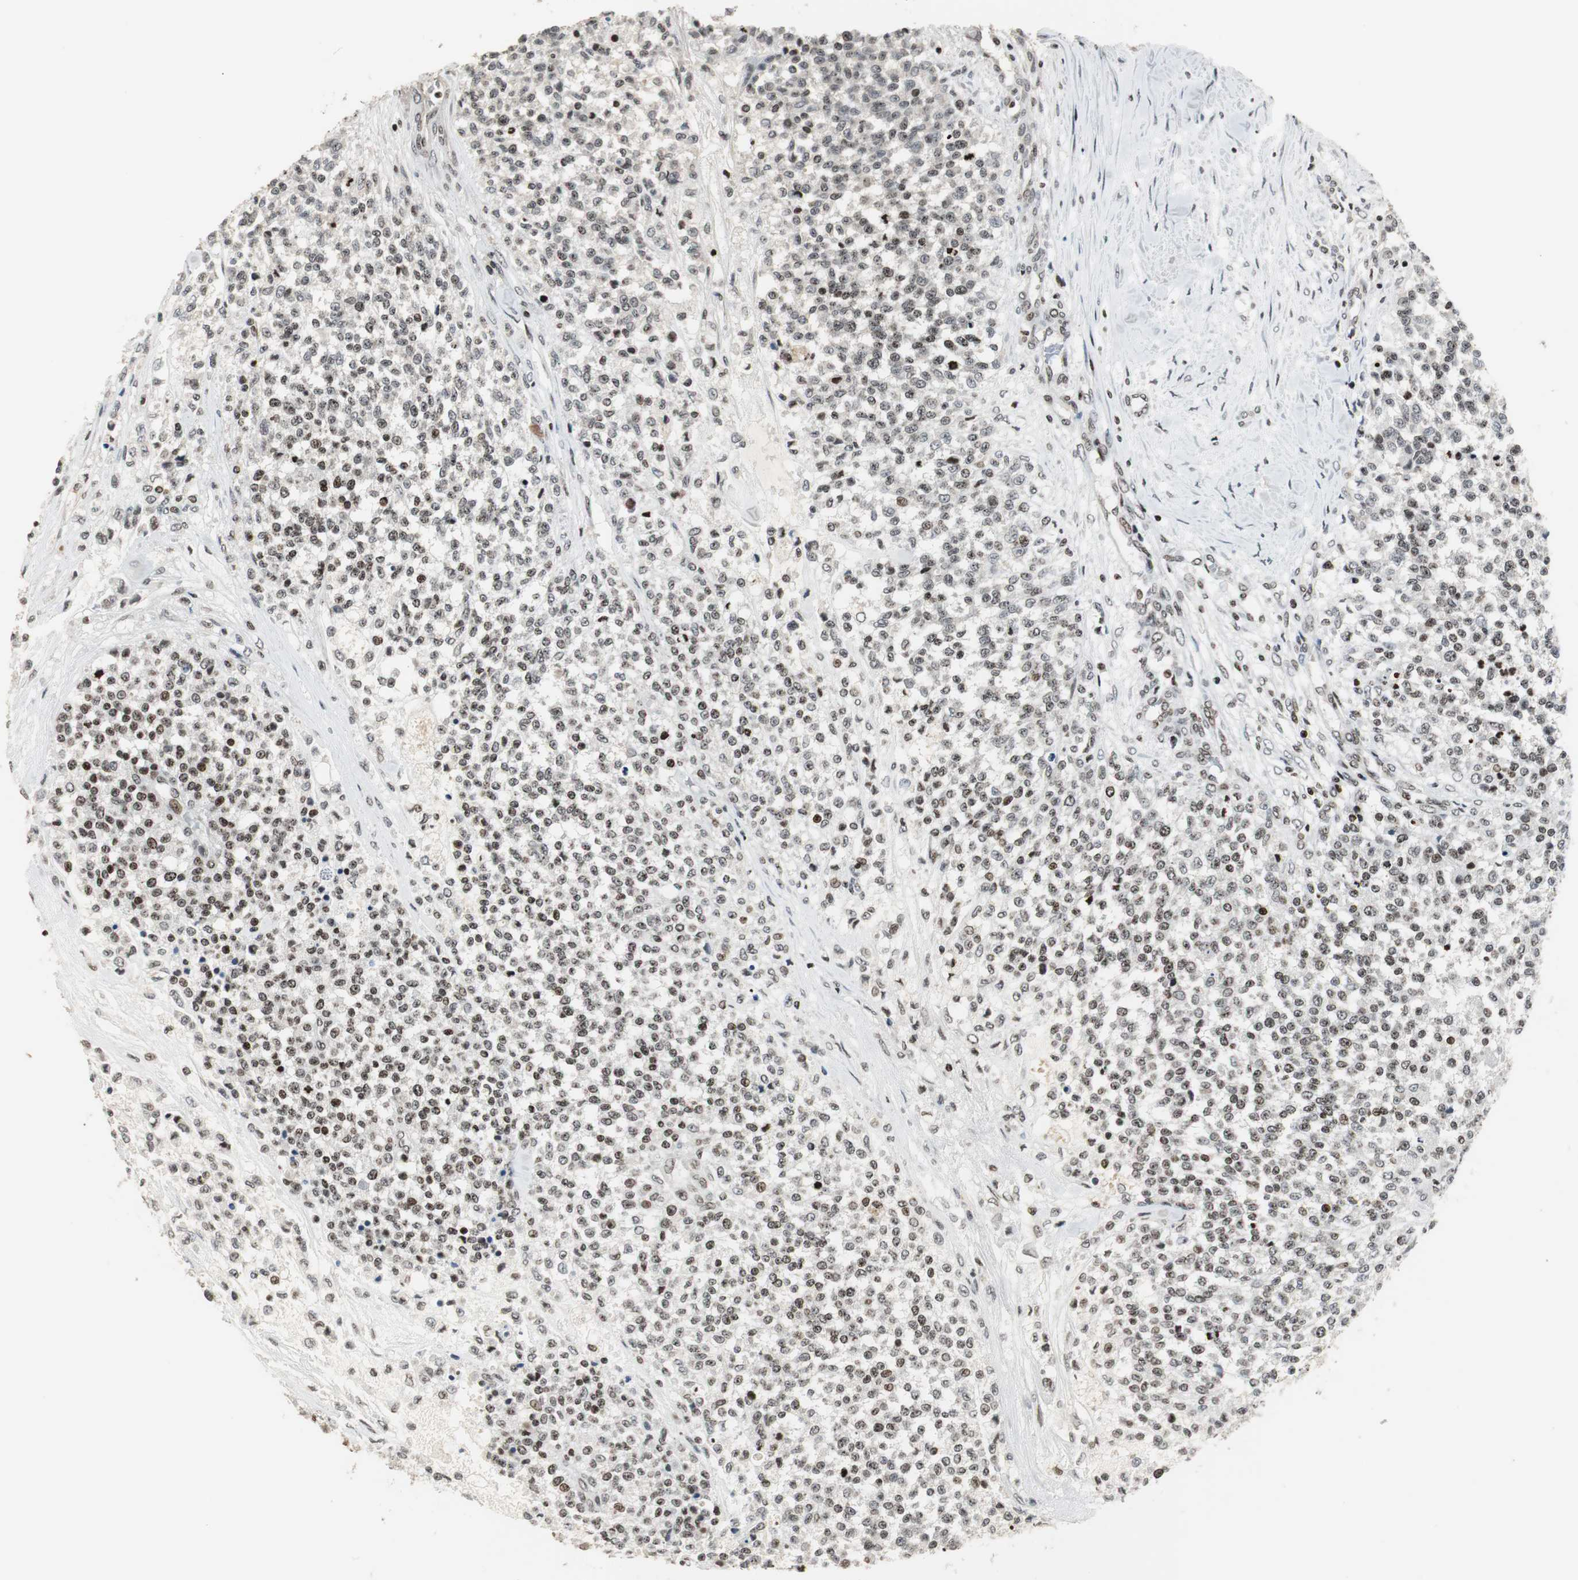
{"staining": {"intensity": "strong", "quantity": ">75%", "location": "nuclear"}, "tissue": "testis cancer", "cell_type": "Tumor cells", "image_type": "cancer", "snomed": [{"axis": "morphology", "description": "Seminoma, NOS"}, {"axis": "topography", "description": "Testis"}], "caption": "Tumor cells show high levels of strong nuclear positivity in about >75% of cells in testis cancer (seminoma). (brown staining indicates protein expression, while blue staining denotes nuclei).", "gene": "PAXIP1", "patient": {"sex": "male", "age": 59}}